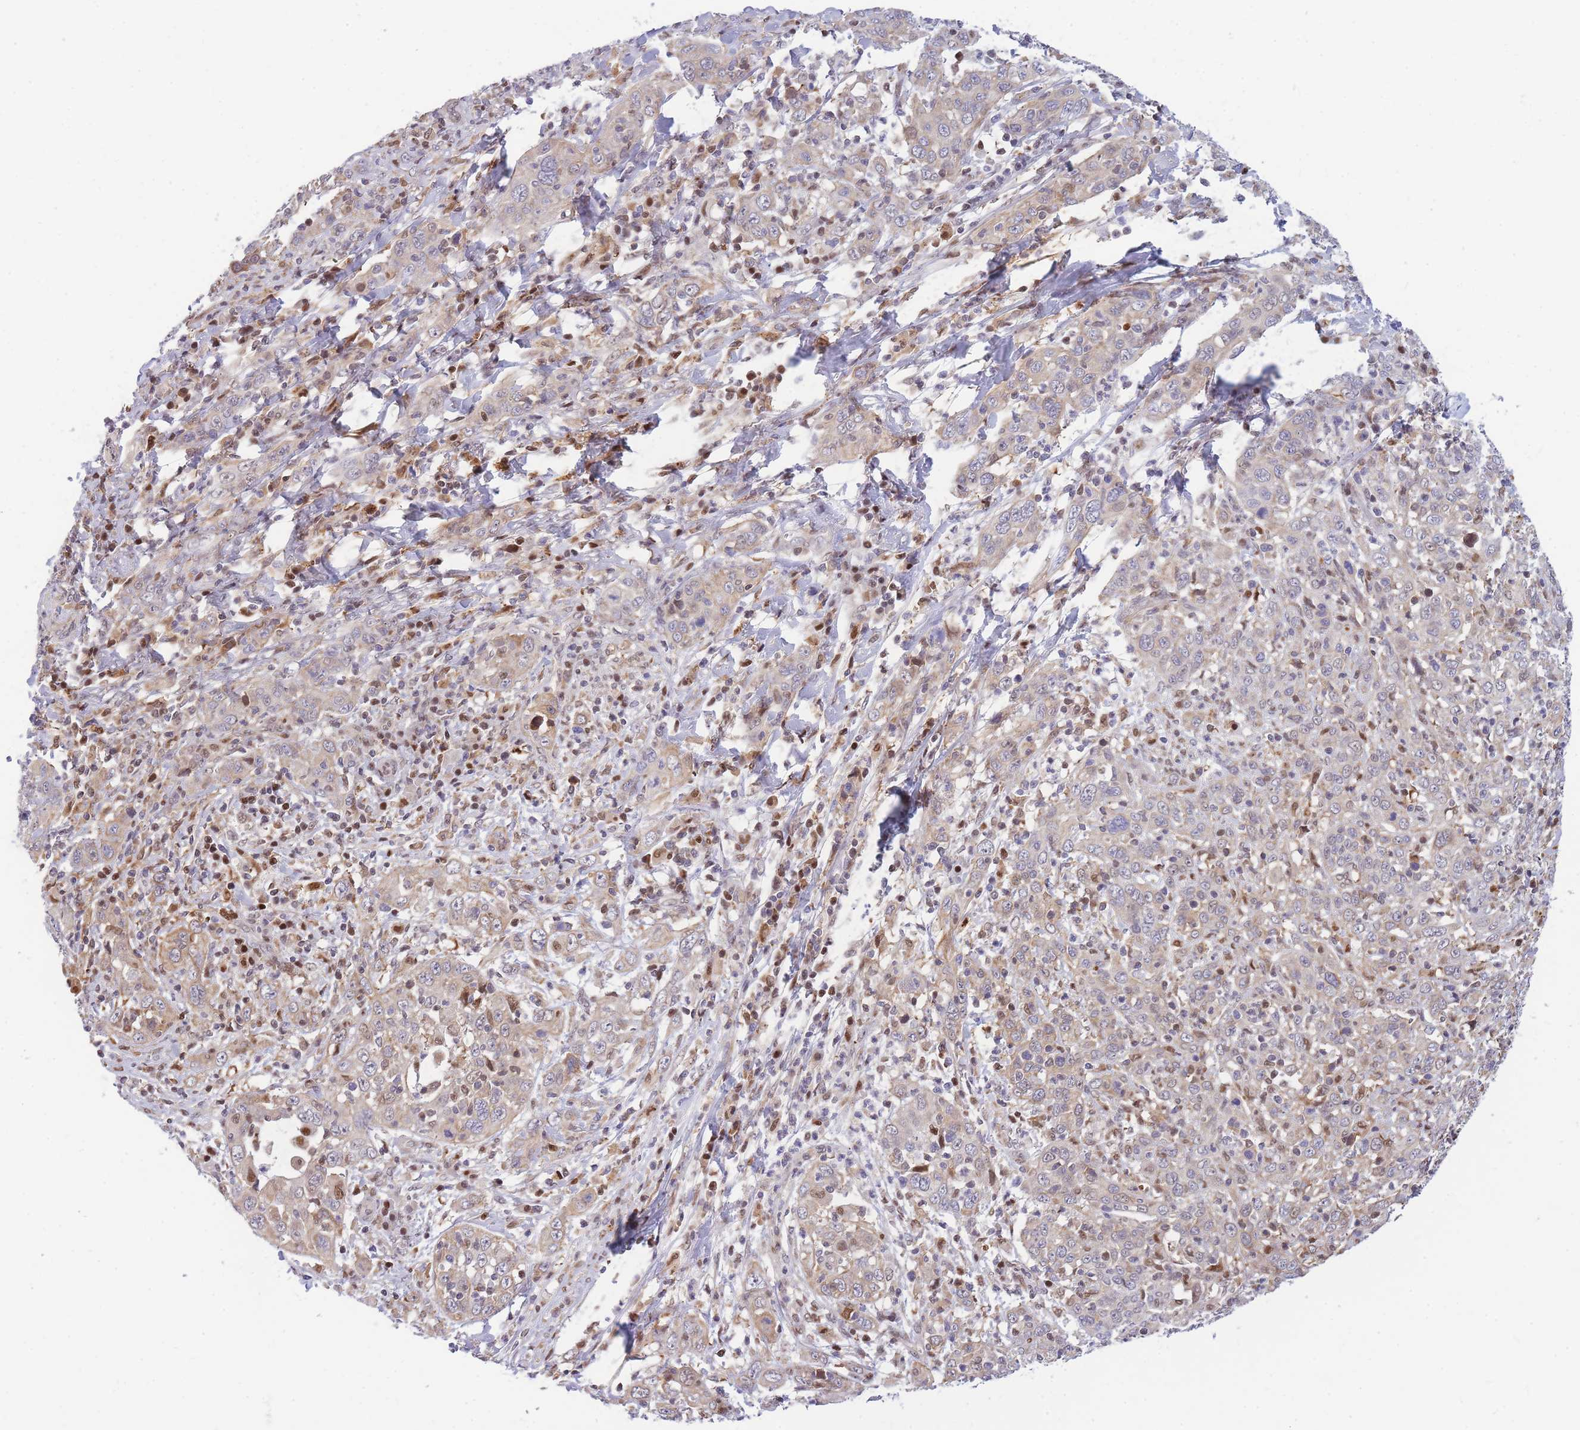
{"staining": {"intensity": "weak", "quantity": "<25%", "location": "cytoplasmic/membranous"}, "tissue": "cervical cancer", "cell_type": "Tumor cells", "image_type": "cancer", "snomed": [{"axis": "morphology", "description": "Squamous cell carcinoma, NOS"}, {"axis": "topography", "description": "Cervix"}], "caption": "IHC photomicrograph of neoplastic tissue: human cervical cancer (squamous cell carcinoma) stained with DAB (3,3'-diaminobenzidine) shows no significant protein positivity in tumor cells. The staining was performed using DAB (3,3'-diaminobenzidine) to visualize the protein expression in brown, while the nuclei were stained in blue with hematoxylin (Magnification: 20x).", "gene": "CRACD", "patient": {"sex": "female", "age": 46}}